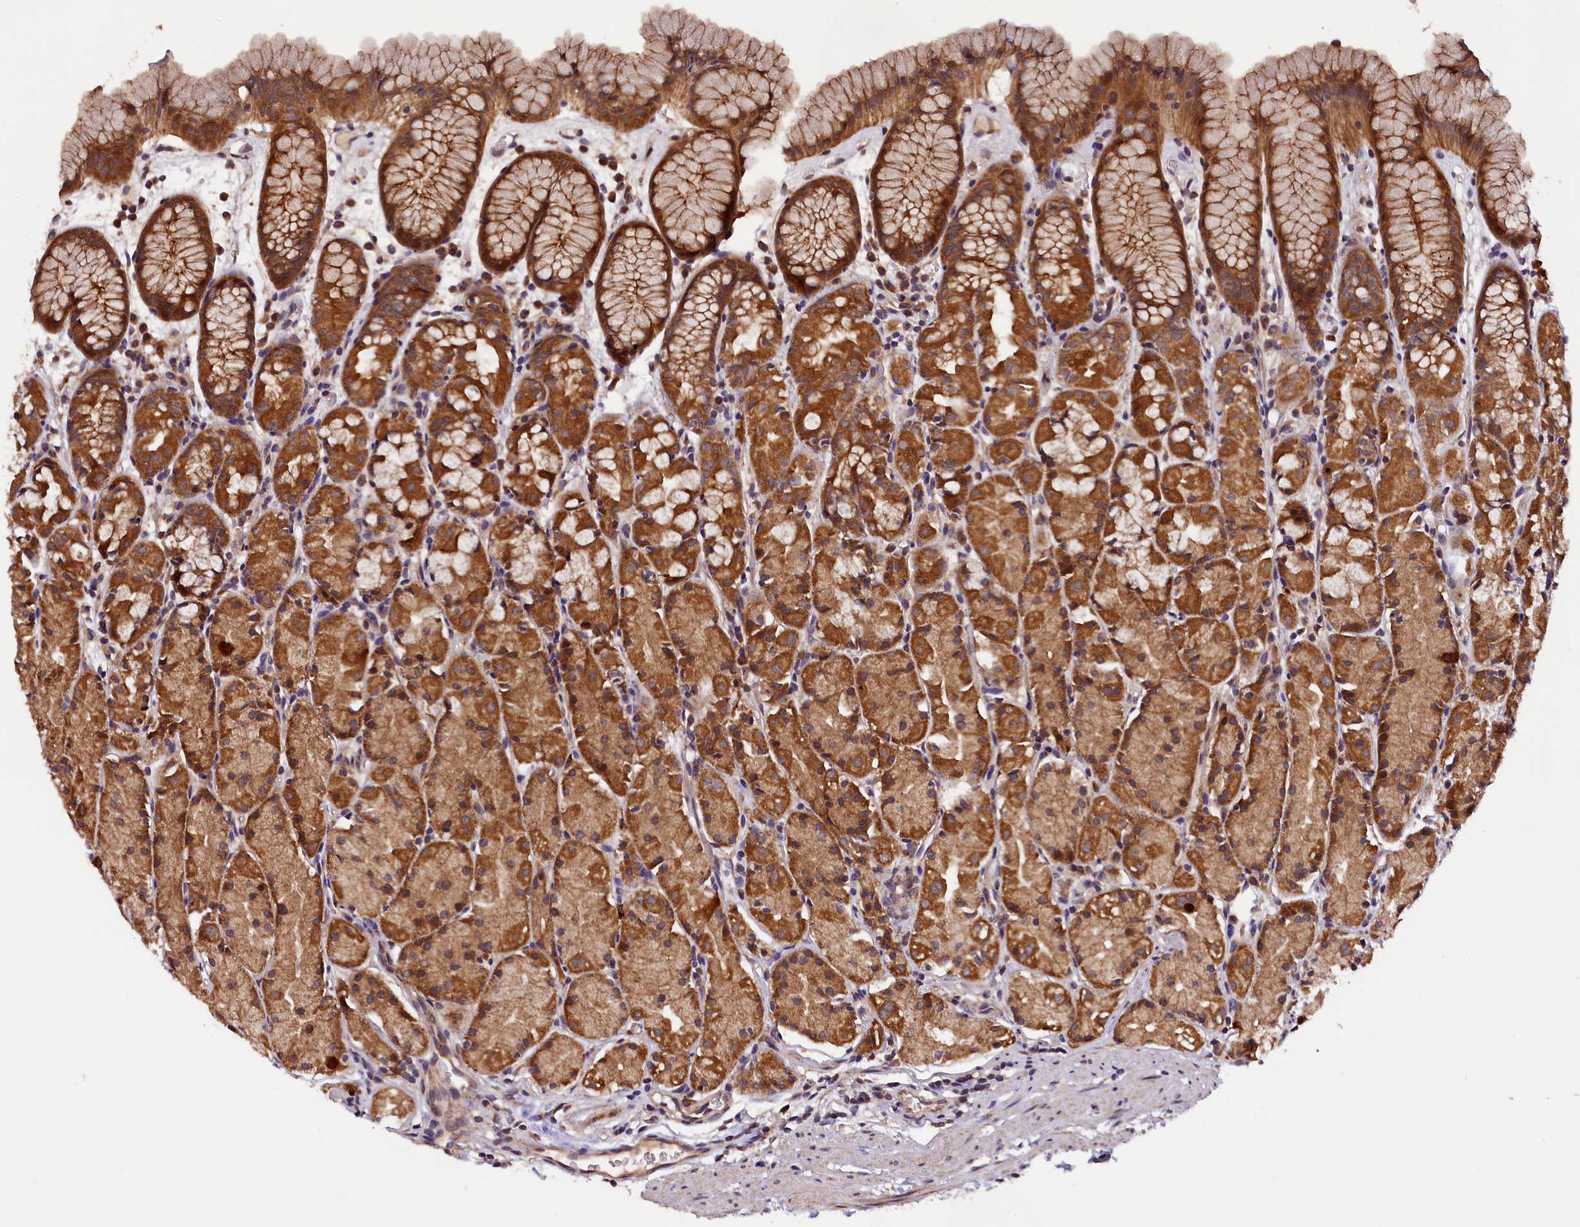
{"staining": {"intensity": "strong", "quantity": ">75%", "location": "cytoplasmic/membranous"}, "tissue": "stomach", "cell_type": "Glandular cells", "image_type": "normal", "snomed": [{"axis": "morphology", "description": "Normal tissue, NOS"}, {"axis": "topography", "description": "Stomach, upper"}], "caption": "IHC photomicrograph of benign stomach: stomach stained using IHC shows high levels of strong protein expression localized specifically in the cytoplasmic/membranous of glandular cells, appearing as a cytoplasmic/membranous brown color.", "gene": "DOHH", "patient": {"sex": "male", "age": 47}}